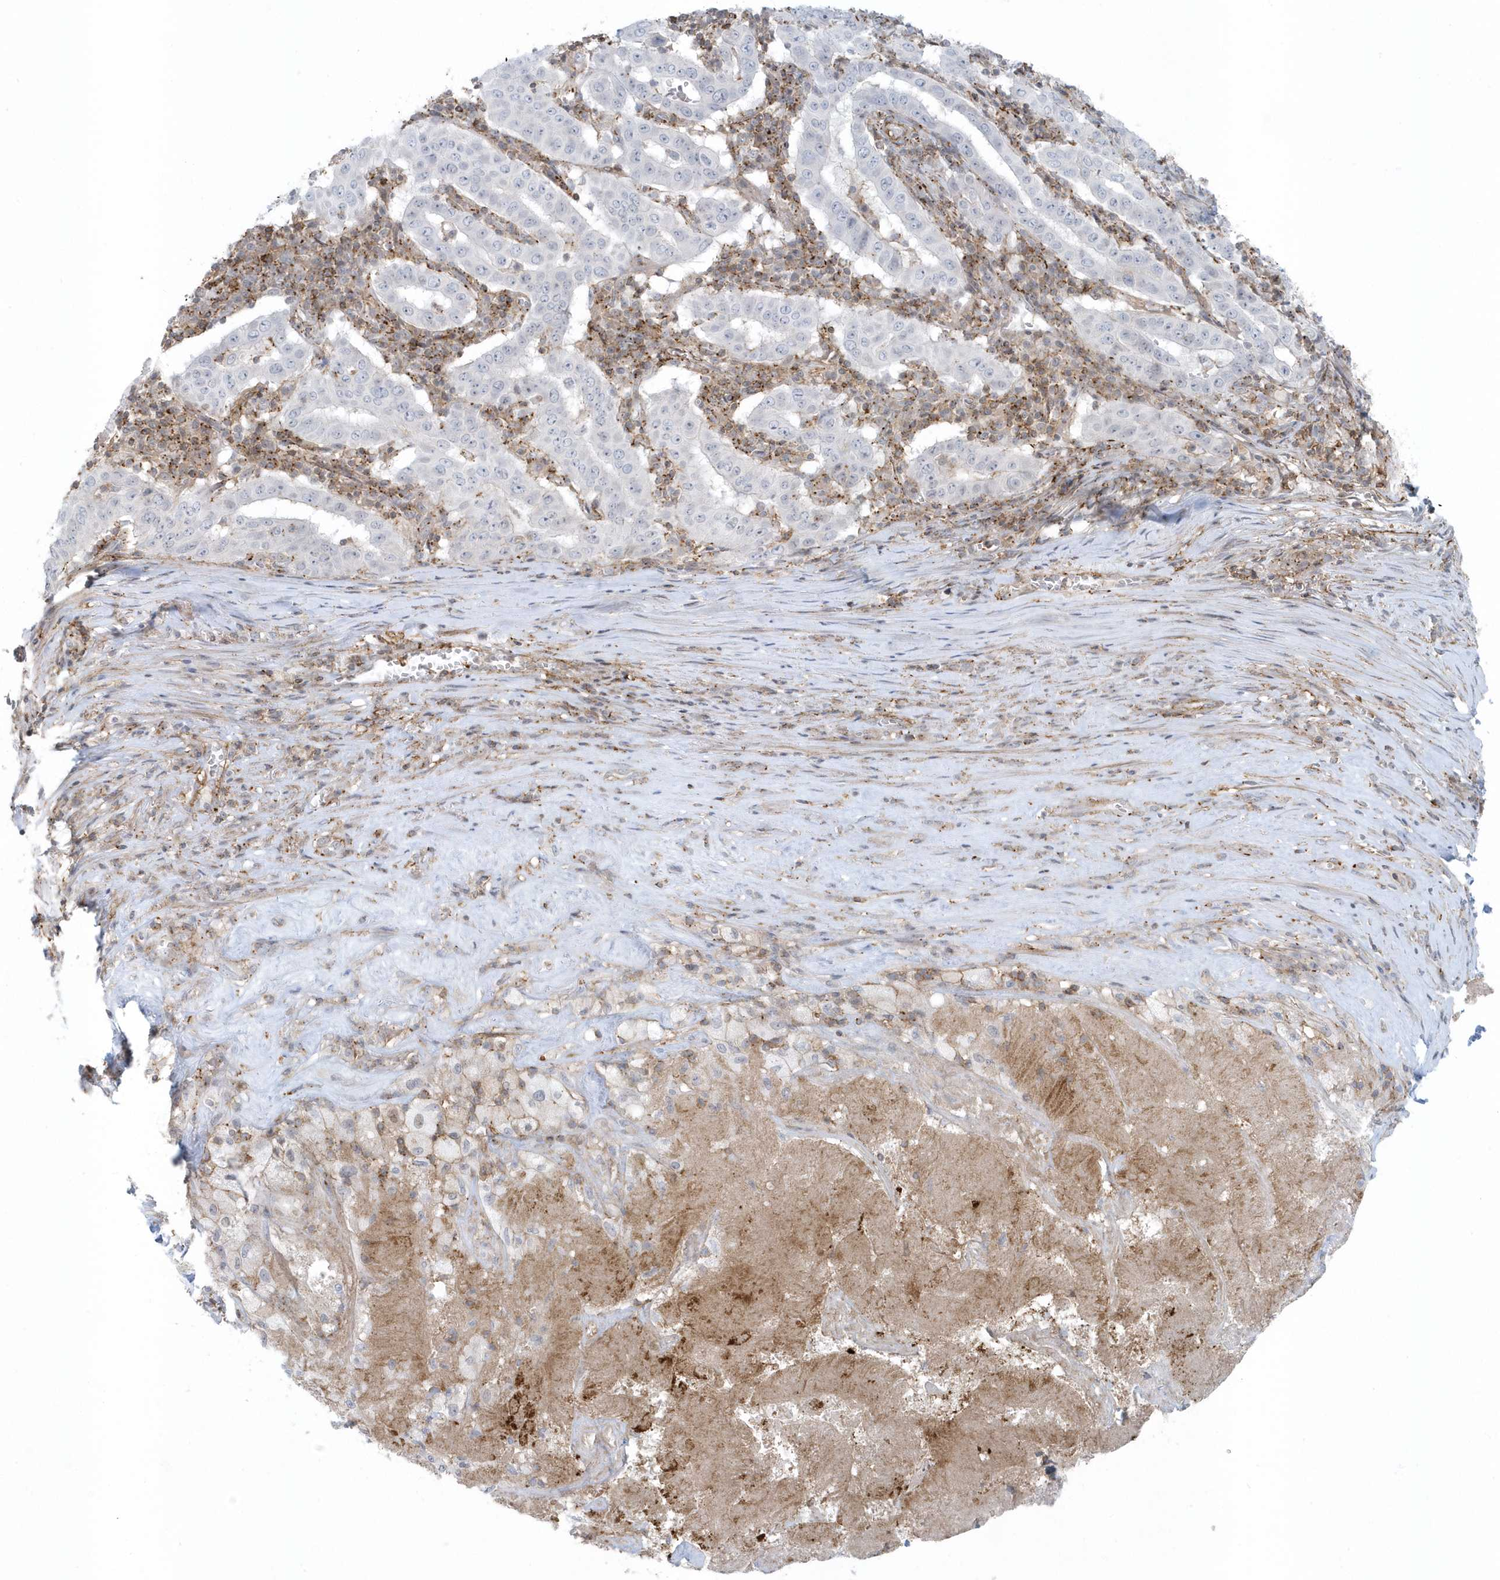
{"staining": {"intensity": "negative", "quantity": "none", "location": "none"}, "tissue": "pancreatic cancer", "cell_type": "Tumor cells", "image_type": "cancer", "snomed": [{"axis": "morphology", "description": "Adenocarcinoma, NOS"}, {"axis": "topography", "description": "Pancreas"}], "caption": "An image of pancreatic cancer (adenocarcinoma) stained for a protein shows no brown staining in tumor cells. Nuclei are stained in blue.", "gene": "CACNB2", "patient": {"sex": "male", "age": 63}}